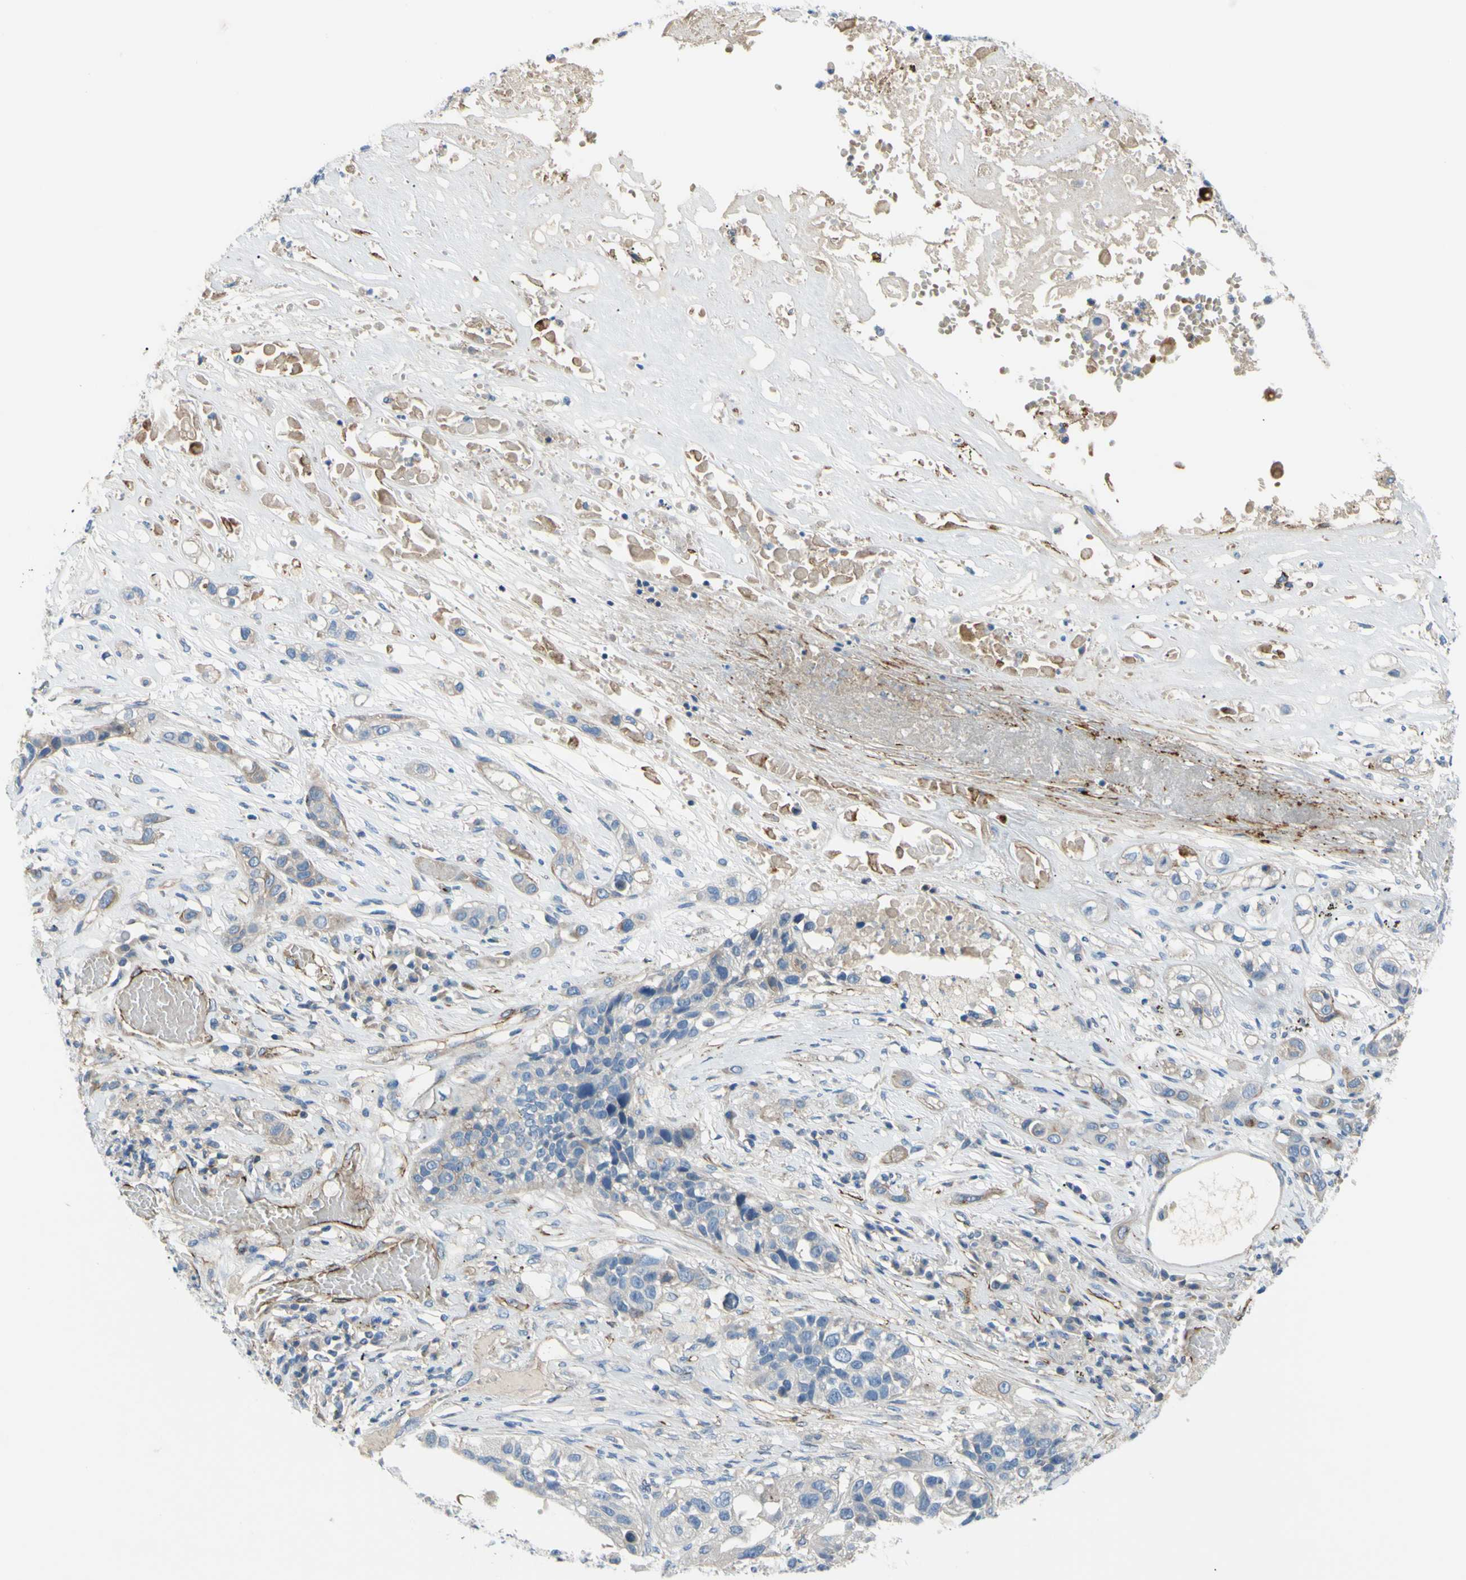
{"staining": {"intensity": "weak", "quantity": "25%-75%", "location": "cytoplasmic/membranous"}, "tissue": "lung cancer", "cell_type": "Tumor cells", "image_type": "cancer", "snomed": [{"axis": "morphology", "description": "Squamous cell carcinoma, NOS"}, {"axis": "topography", "description": "Lung"}], "caption": "High-power microscopy captured an IHC histopathology image of lung cancer, revealing weak cytoplasmic/membranous positivity in about 25%-75% of tumor cells. (Stains: DAB (3,3'-diaminobenzidine) in brown, nuclei in blue, Microscopy: brightfield microscopy at high magnification).", "gene": "PRRG2", "patient": {"sex": "male", "age": 71}}